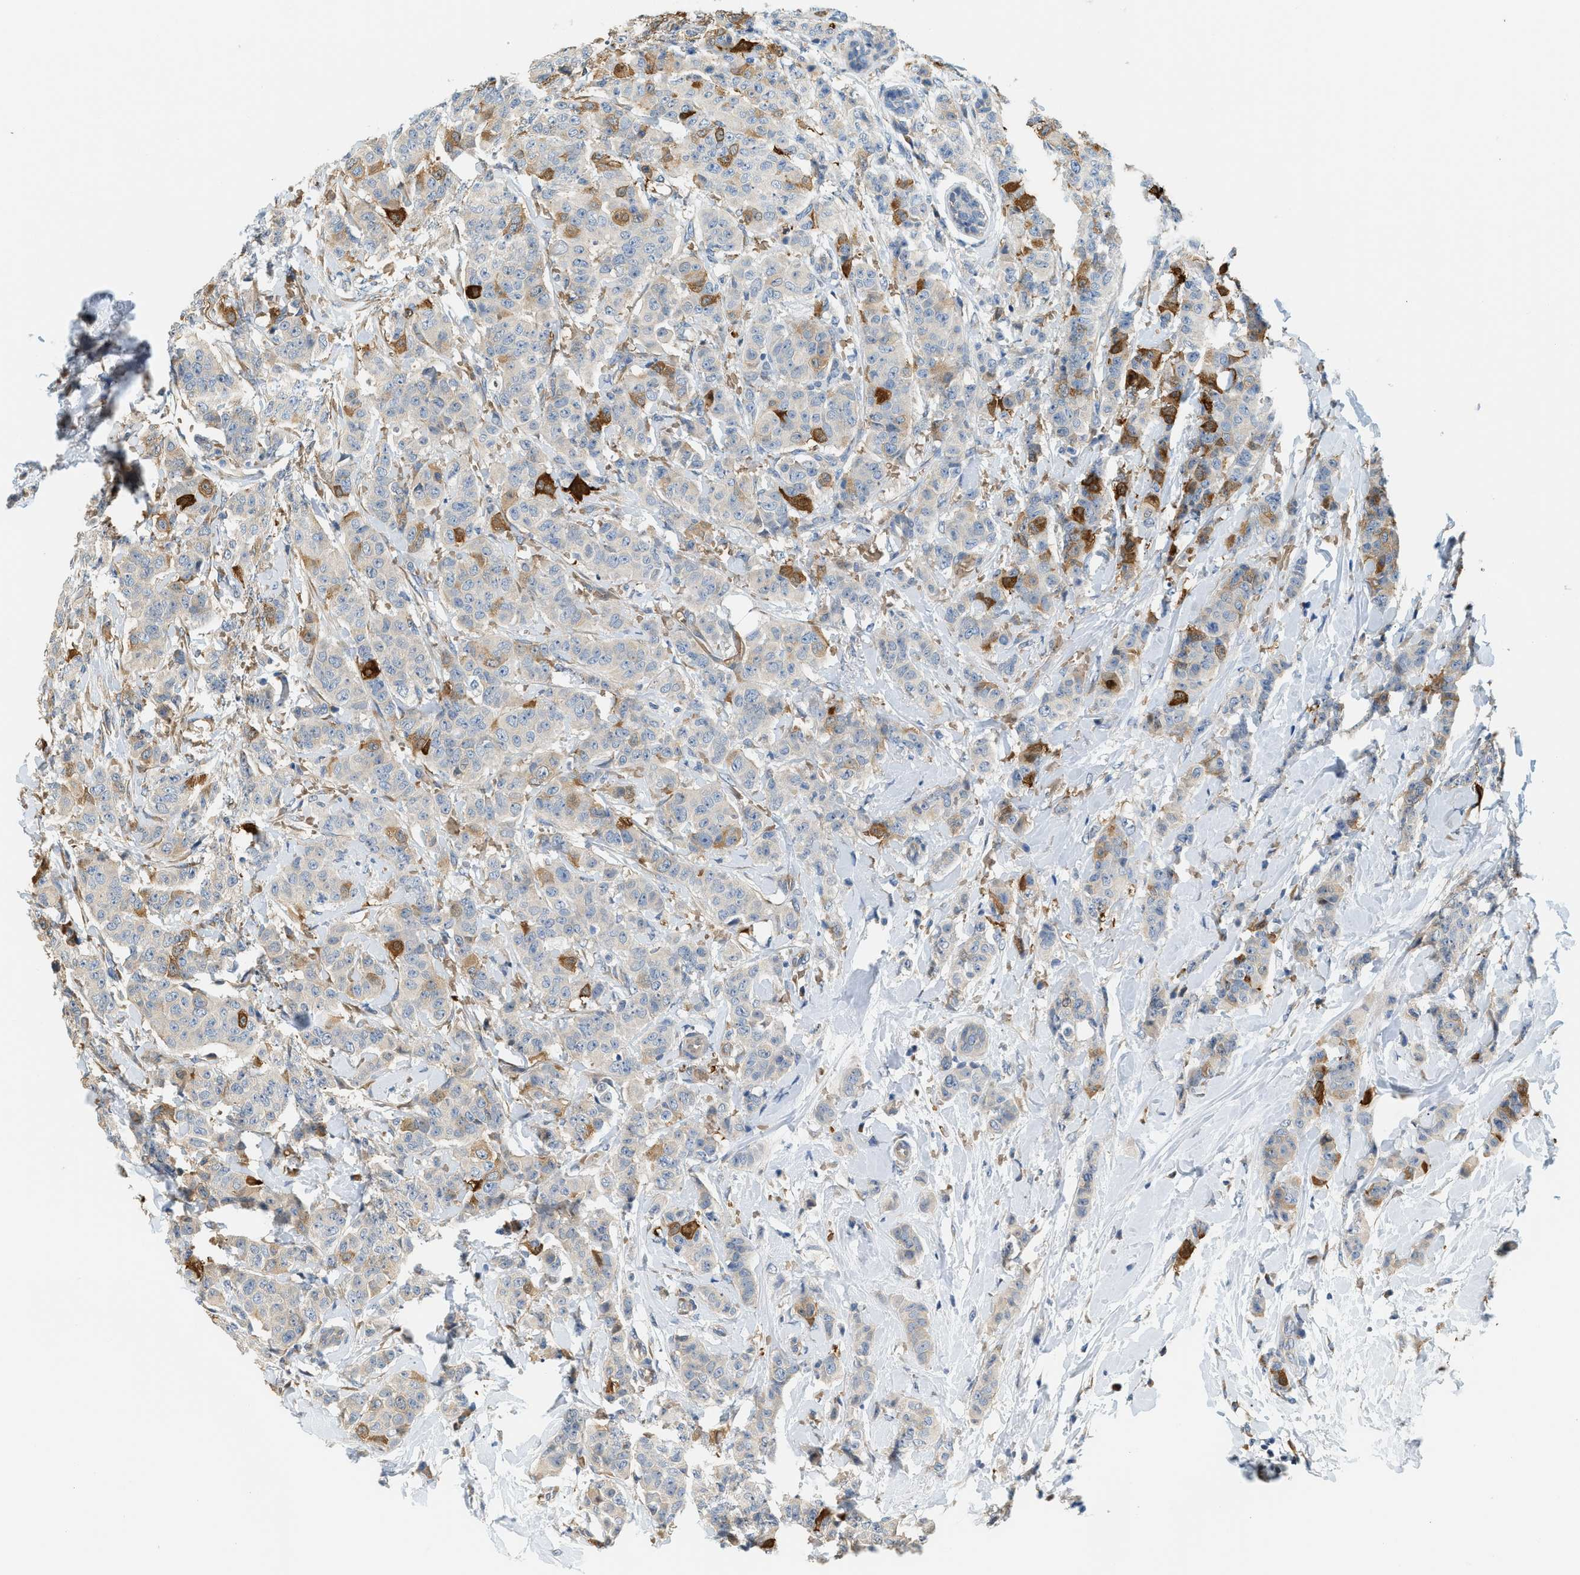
{"staining": {"intensity": "strong", "quantity": "<25%", "location": "cytoplasmic/membranous"}, "tissue": "breast cancer", "cell_type": "Tumor cells", "image_type": "cancer", "snomed": [{"axis": "morphology", "description": "Normal tissue, NOS"}, {"axis": "morphology", "description": "Duct carcinoma"}, {"axis": "topography", "description": "Breast"}], "caption": "Breast cancer stained with DAB (3,3'-diaminobenzidine) immunohistochemistry exhibits medium levels of strong cytoplasmic/membranous expression in about <25% of tumor cells.", "gene": "CYTH2", "patient": {"sex": "female", "age": 40}}